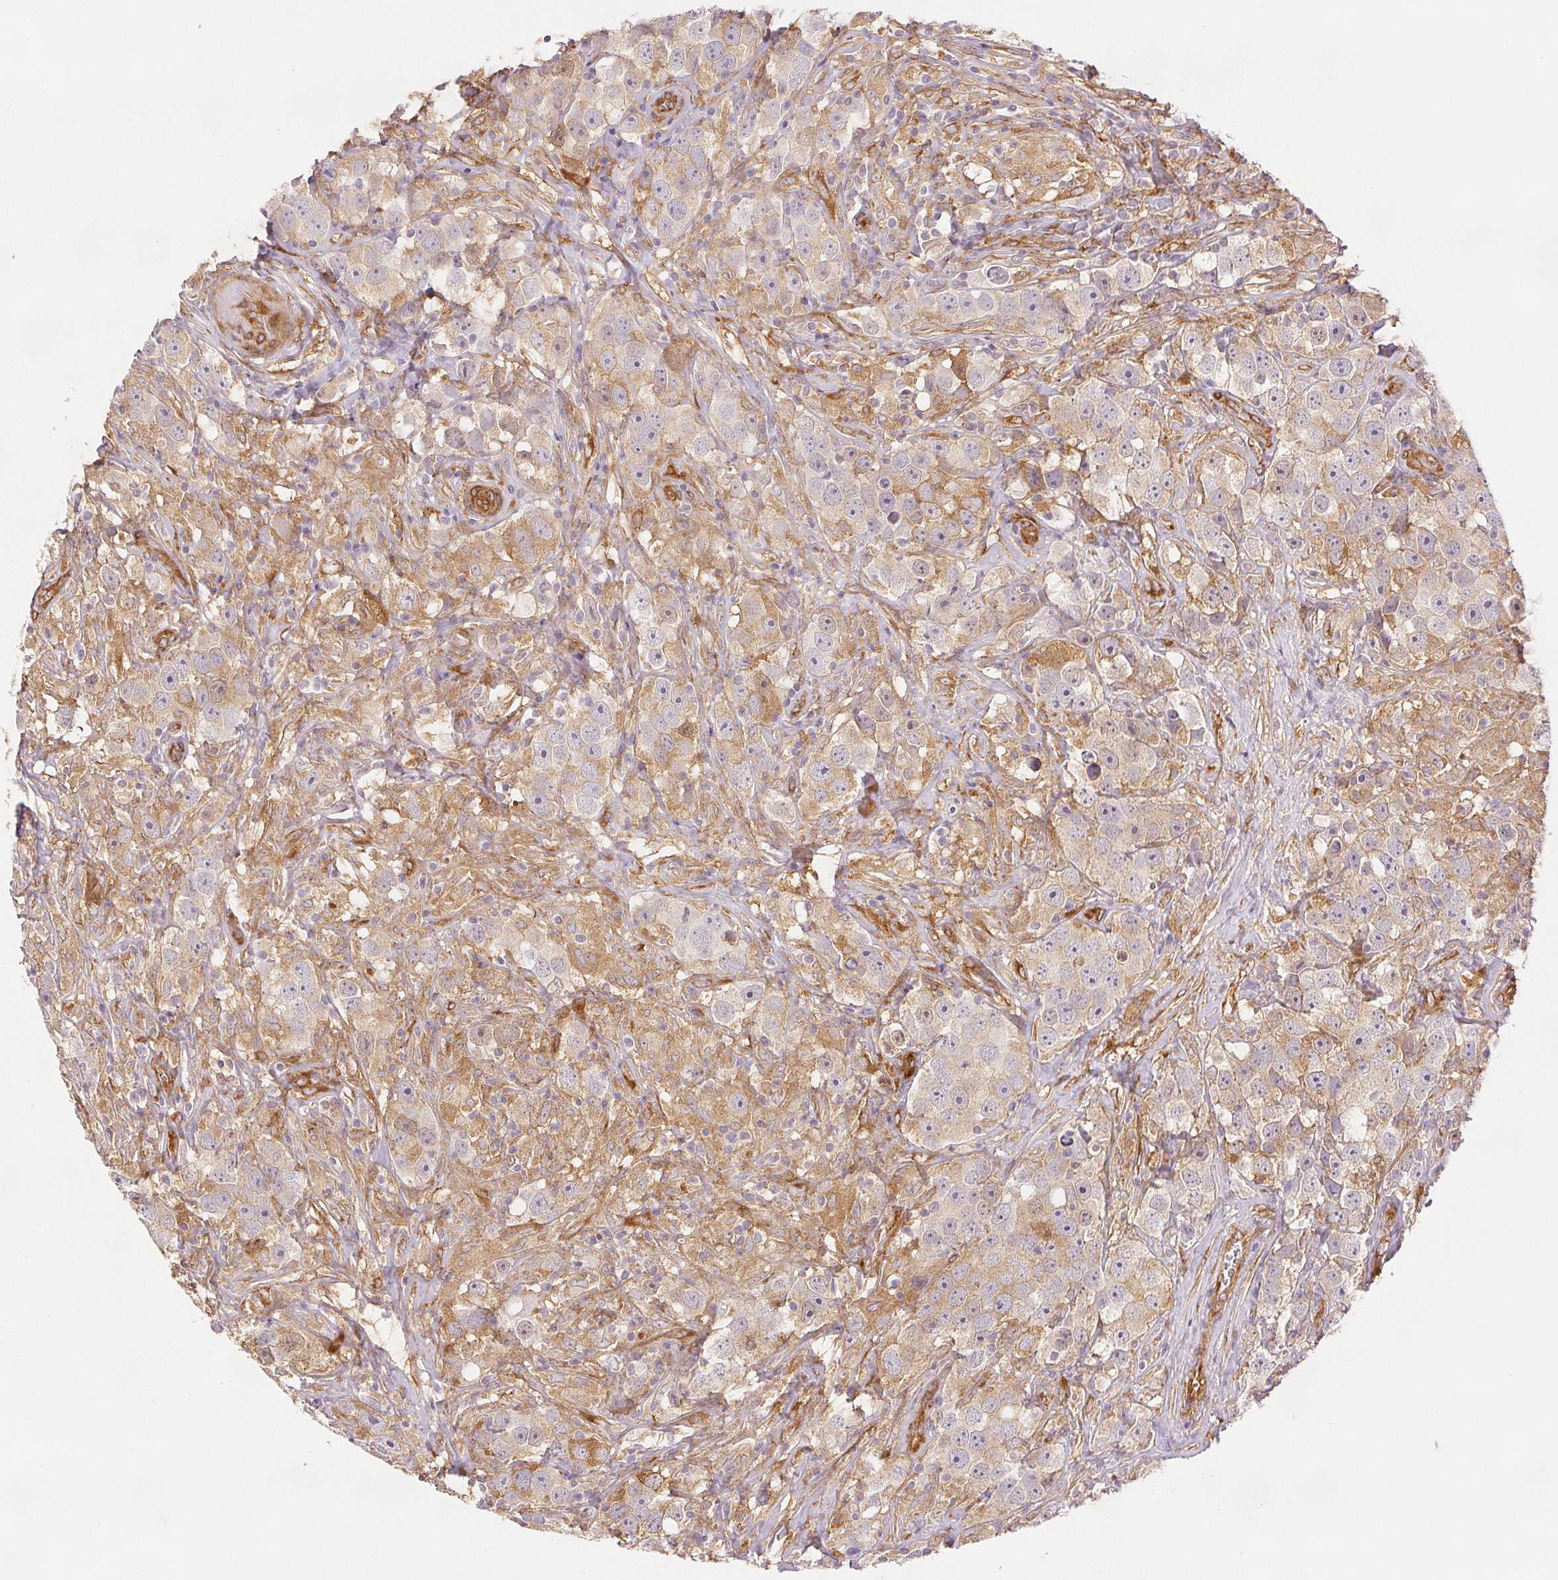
{"staining": {"intensity": "weak", "quantity": "<25%", "location": "cytoplasmic/membranous"}, "tissue": "testis cancer", "cell_type": "Tumor cells", "image_type": "cancer", "snomed": [{"axis": "morphology", "description": "Seminoma, NOS"}, {"axis": "topography", "description": "Testis"}], "caption": "Immunohistochemistry (IHC) of seminoma (testis) reveals no staining in tumor cells. Brightfield microscopy of IHC stained with DAB (brown) and hematoxylin (blue), captured at high magnification.", "gene": "DIAPH2", "patient": {"sex": "male", "age": 49}}